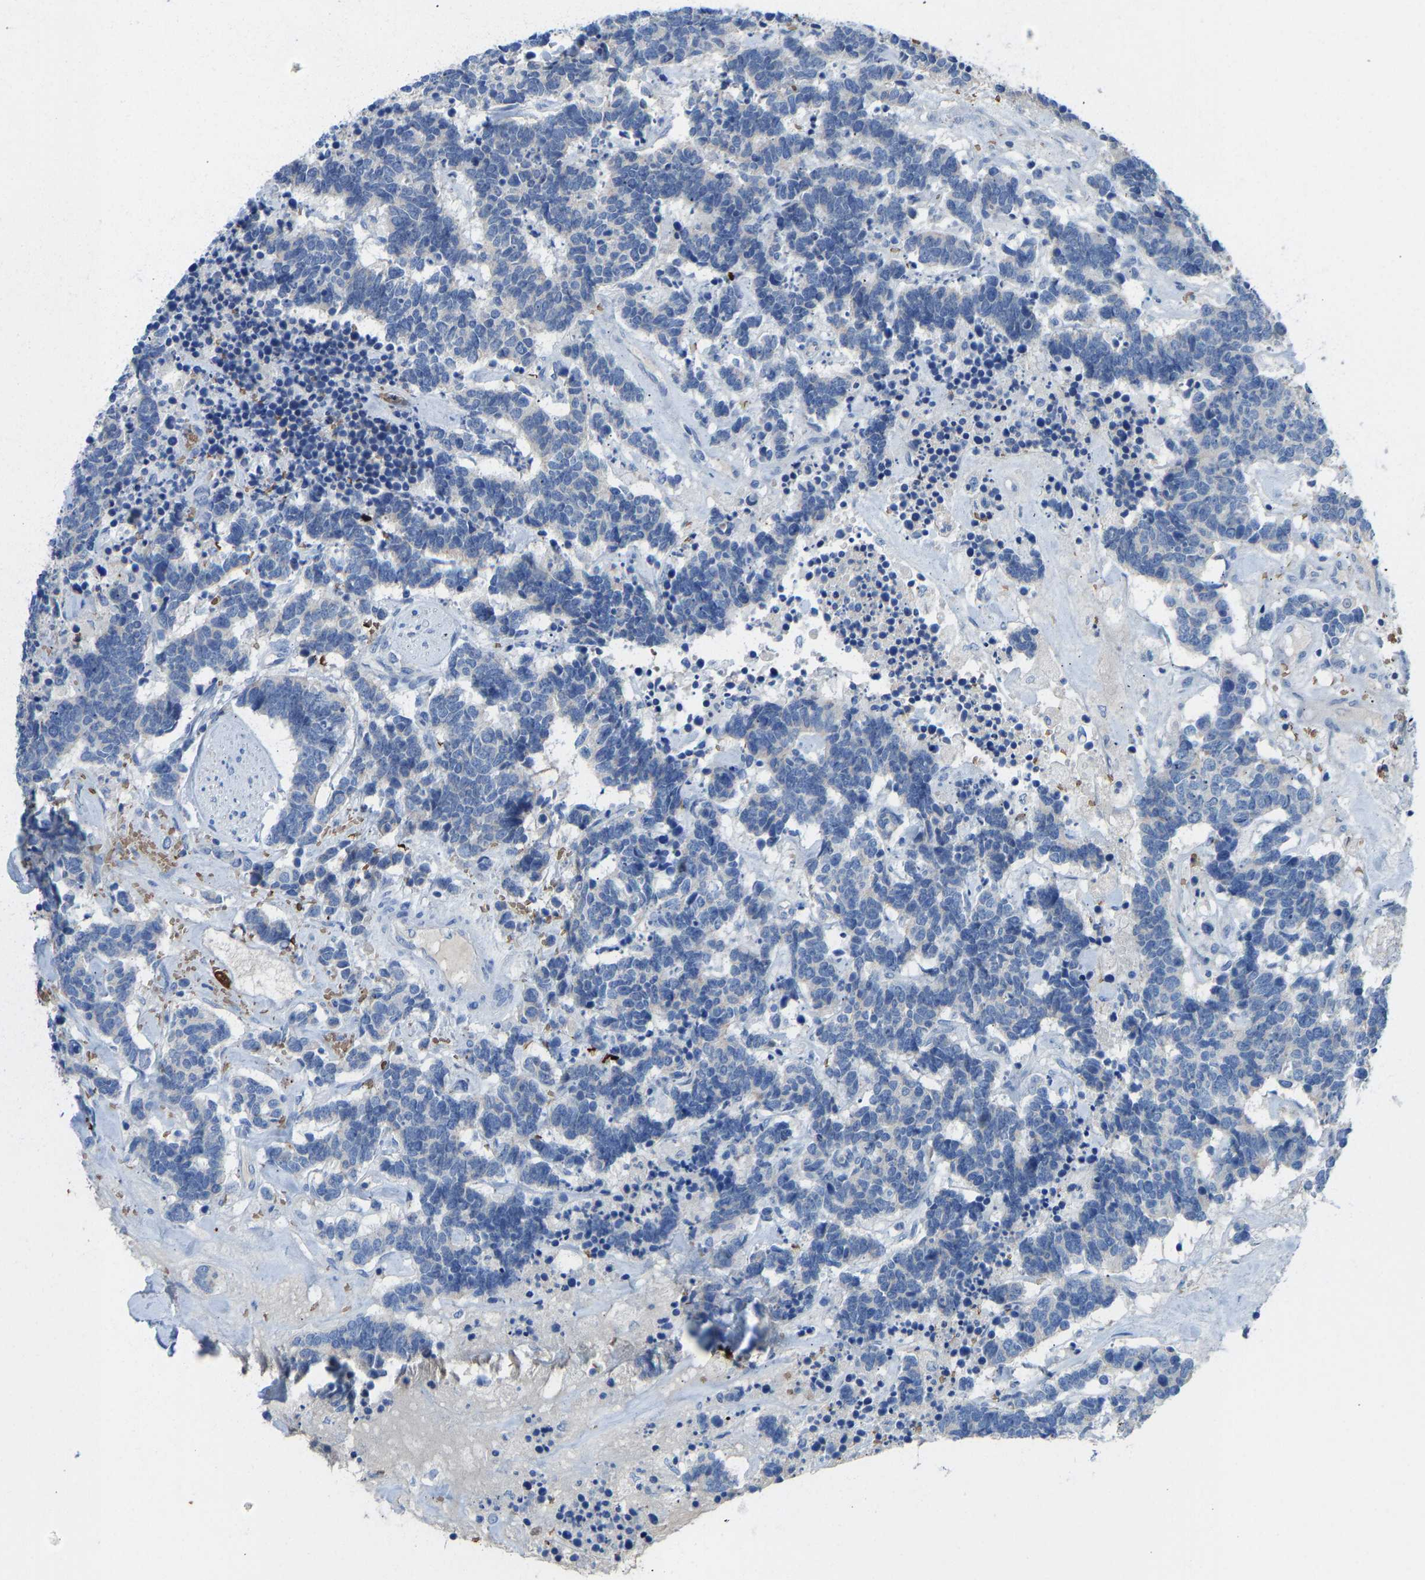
{"staining": {"intensity": "negative", "quantity": "none", "location": "none"}, "tissue": "carcinoid", "cell_type": "Tumor cells", "image_type": "cancer", "snomed": [{"axis": "morphology", "description": "Carcinoma, NOS"}, {"axis": "morphology", "description": "Carcinoid, malignant, NOS"}, {"axis": "topography", "description": "Urinary bladder"}], "caption": "Image shows no protein positivity in tumor cells of carcinoid tissue.", "gene": "PIGS", "patient": {"sex": "male", "age": 57}}